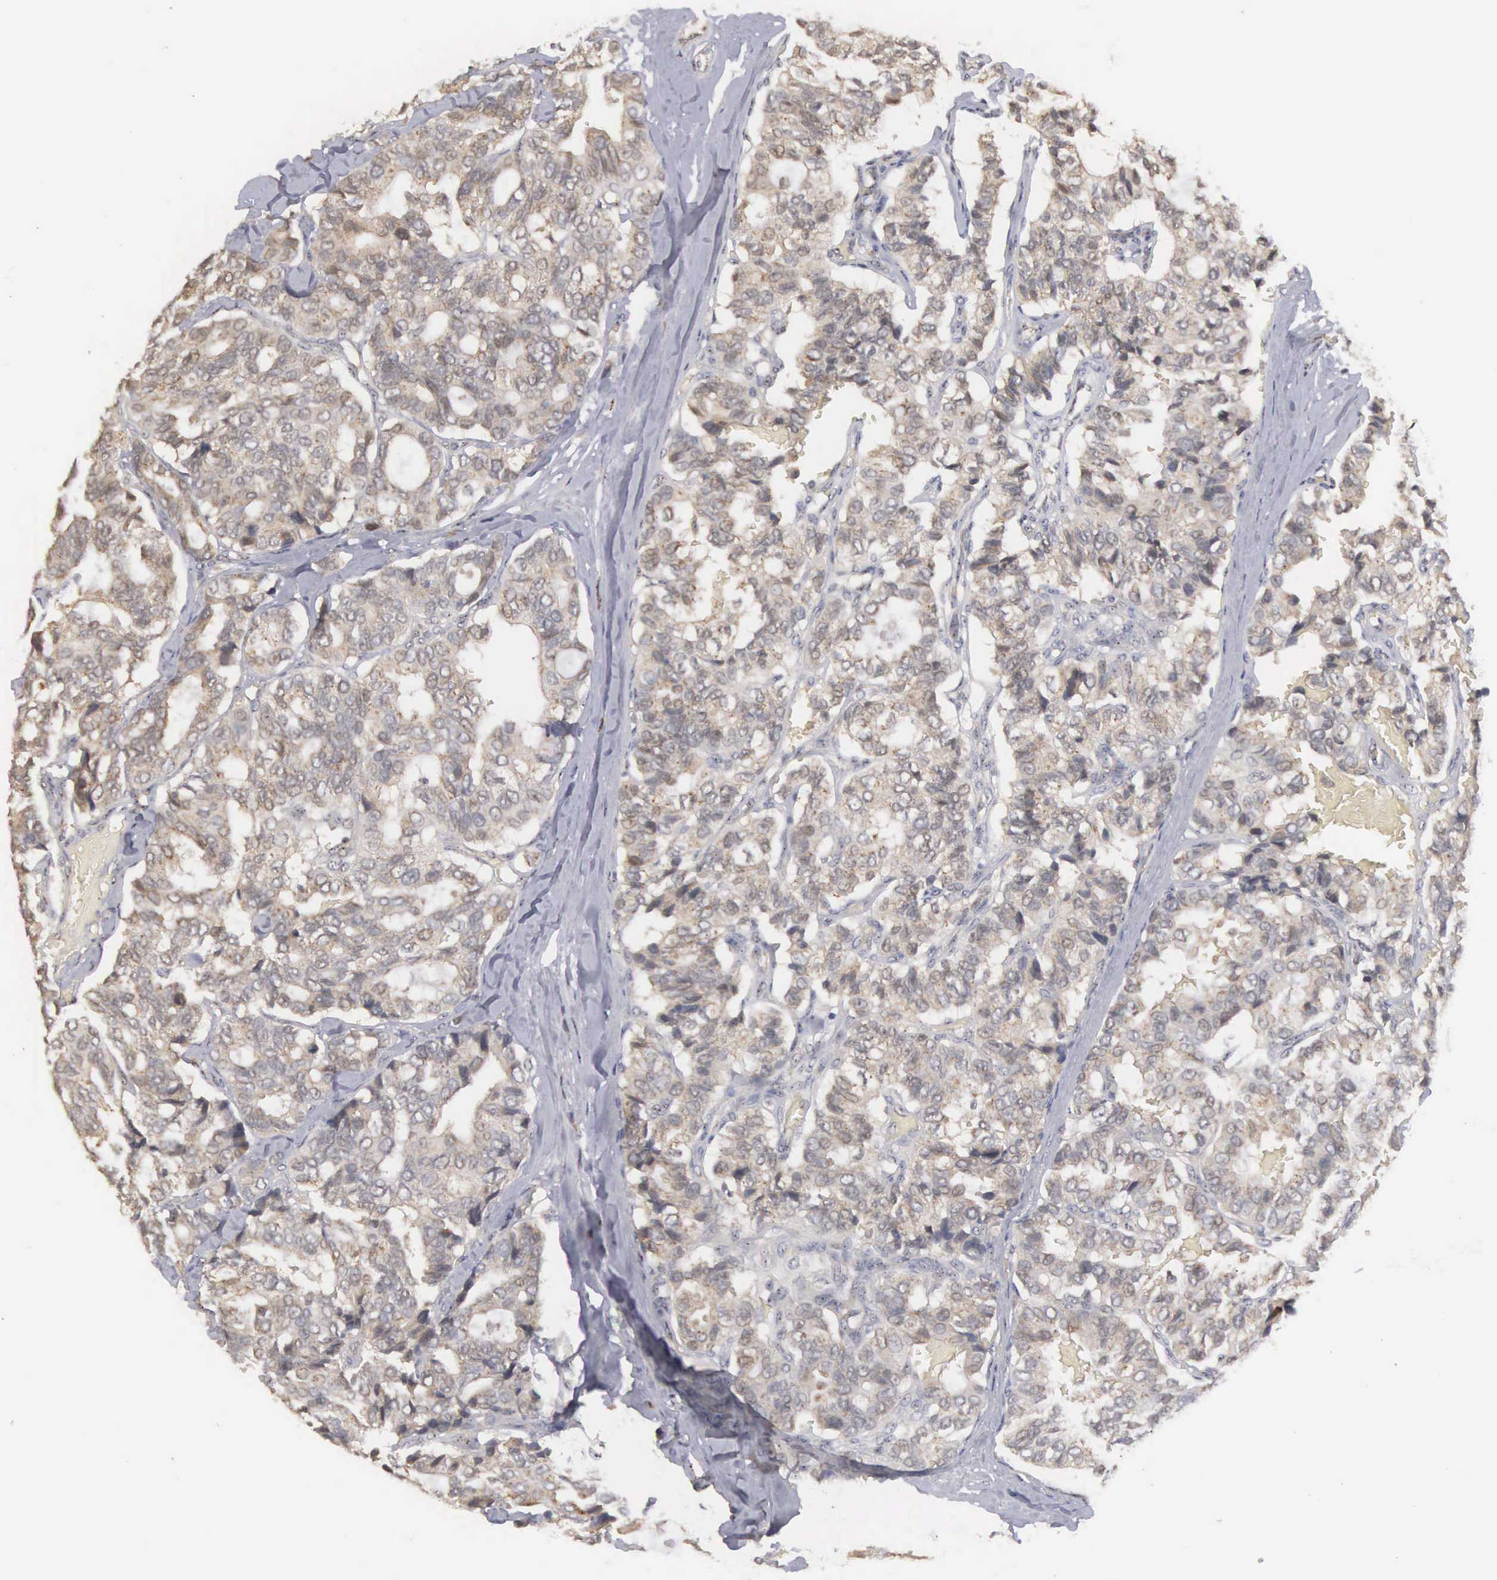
{"staining": {"intensity": "moderate", "quantity": ">75%", "location": "cytoplasmic/membranous"}, "tissue": "breast cancer", "cell_type": "Tumor cells", "image_type": "cancer", "snomed": [{"axis": "morphology", "description": "Duct carcinoma"}, {"axis": "topography", "description": "Breast"}], "caption": "An IHC histopathology image of neoplastic tissue is shown. Protein staining in brown shows moderate cytoplasmic/membranous positivity in breast cancer (intraductal carcinoma) within tumor cells. (DAB IHC, brown staining for protein, blue staining for nuclei).", "gene": "AMN", "patient": {"sex": "female", "age": 69}}